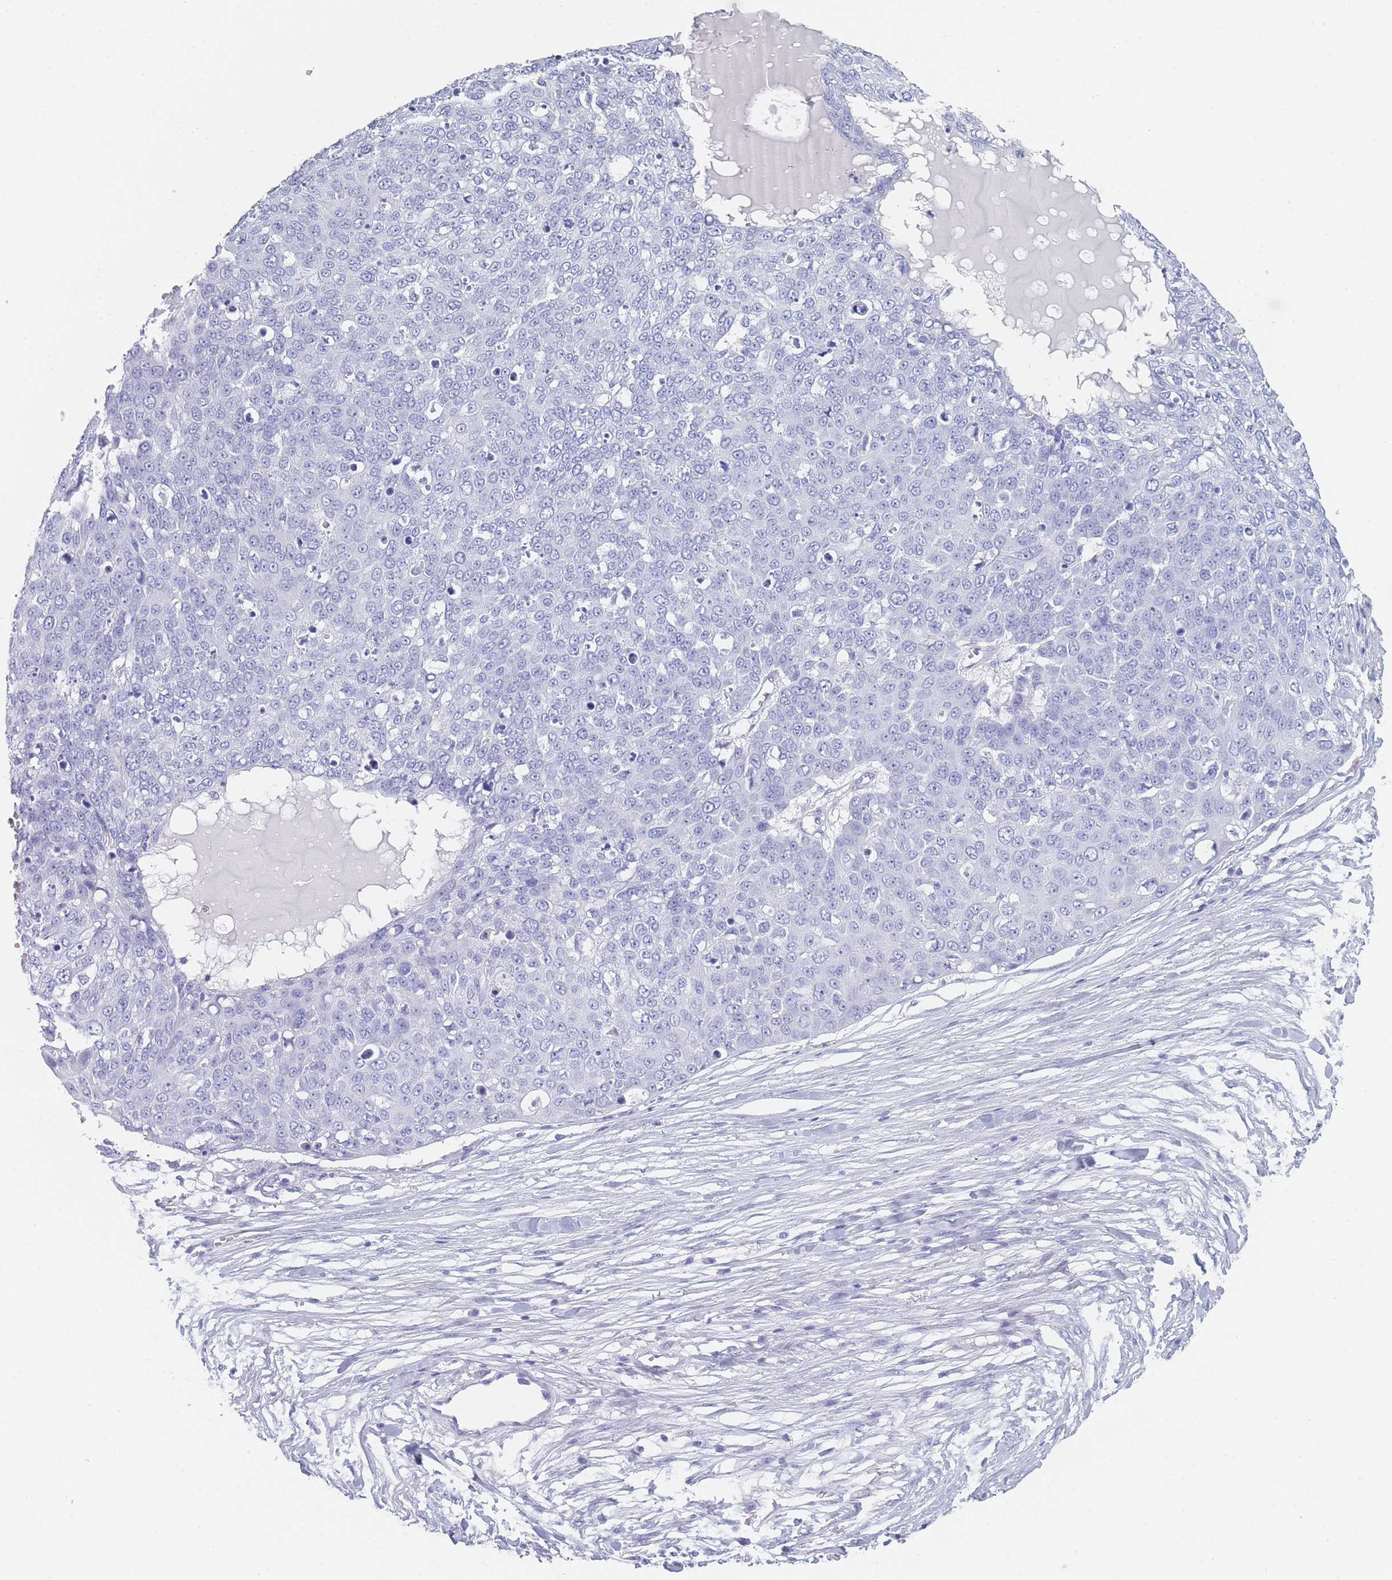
{"staining": {"intensity": "negative", "quantity": "none", "location": "none"}, "tissue": "skin cancer", "cell_type": "Tumor cells", "image_type": "cancer", "snomed": [{"axis": "morphology", "description": "Squamous cell carcinoma, NOS"}, {"axis": "topography", "description": "Skin"}], "caption": "High power microscopy photomicrograph of an immunohistochemistry histopathology image of skin cancer, revealing no significant positivity in tumor cells.", "gene": "OR5D16", "patient": {"sex": "male", "age": 71}}